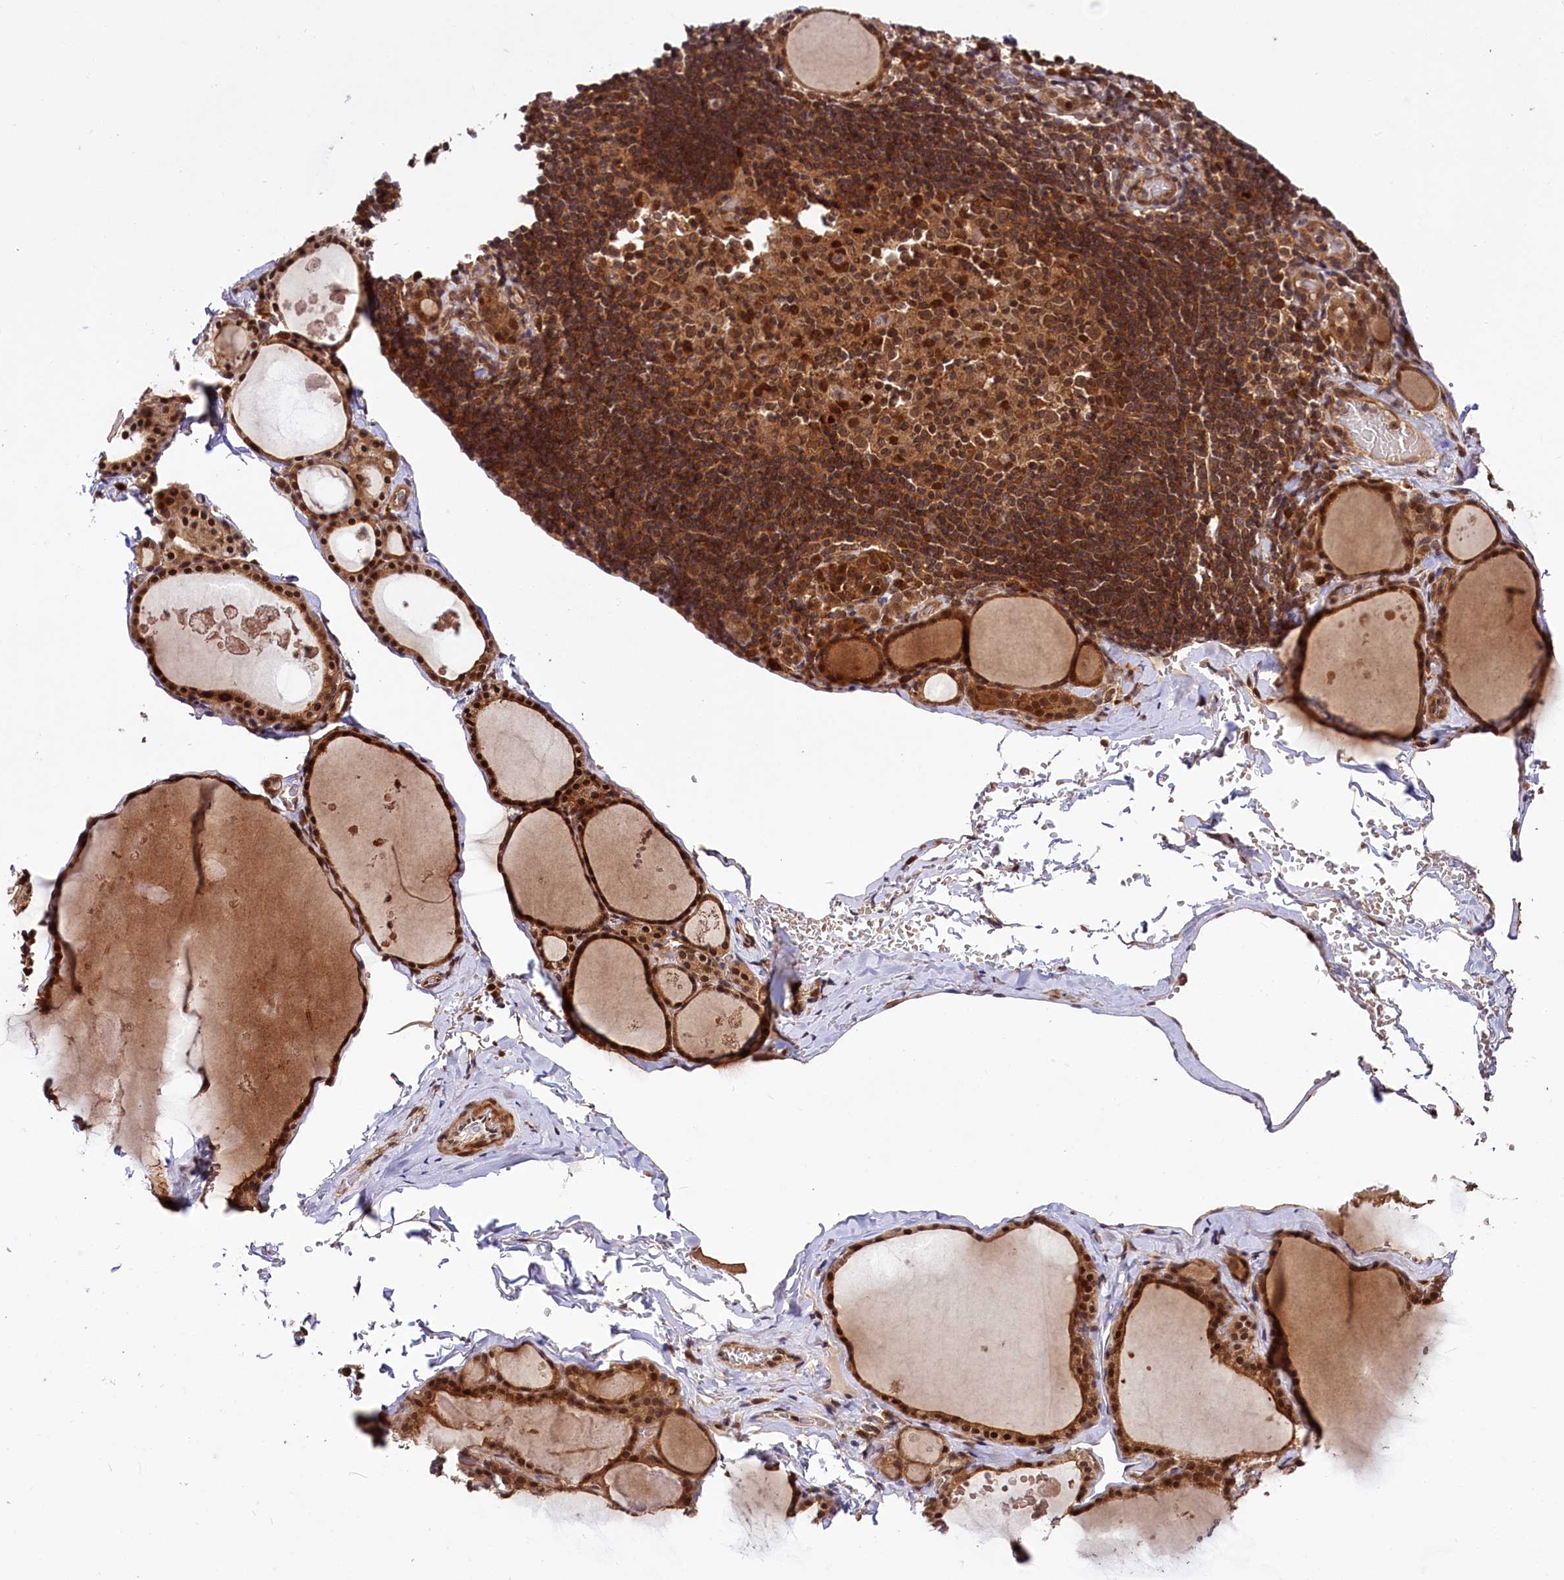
{"staining": {"intensity": "strong", "quantity": ">75%", "location": "cytoplasmic/membranous,nuclear"}, "tissue": "thyroid gland", "cell_type": "Glandular cells", "image_type": "normal", "snomed": [{"axis": "morphology", "description": "Normal tissue, NOS"}, {"axis": "topography", "description": "Thyroid gland"}], "caption": "Protein expression analysis of unremarkable human thyroid gland reveals strong cytoplasmic/membranous,nuclear staining in approximately >75% of glandular cells. (Brightfield microscopy of DAB IHC at high magnification).", "gene": "UBE3A", "patient": {"sex": "male", "age": 56}}